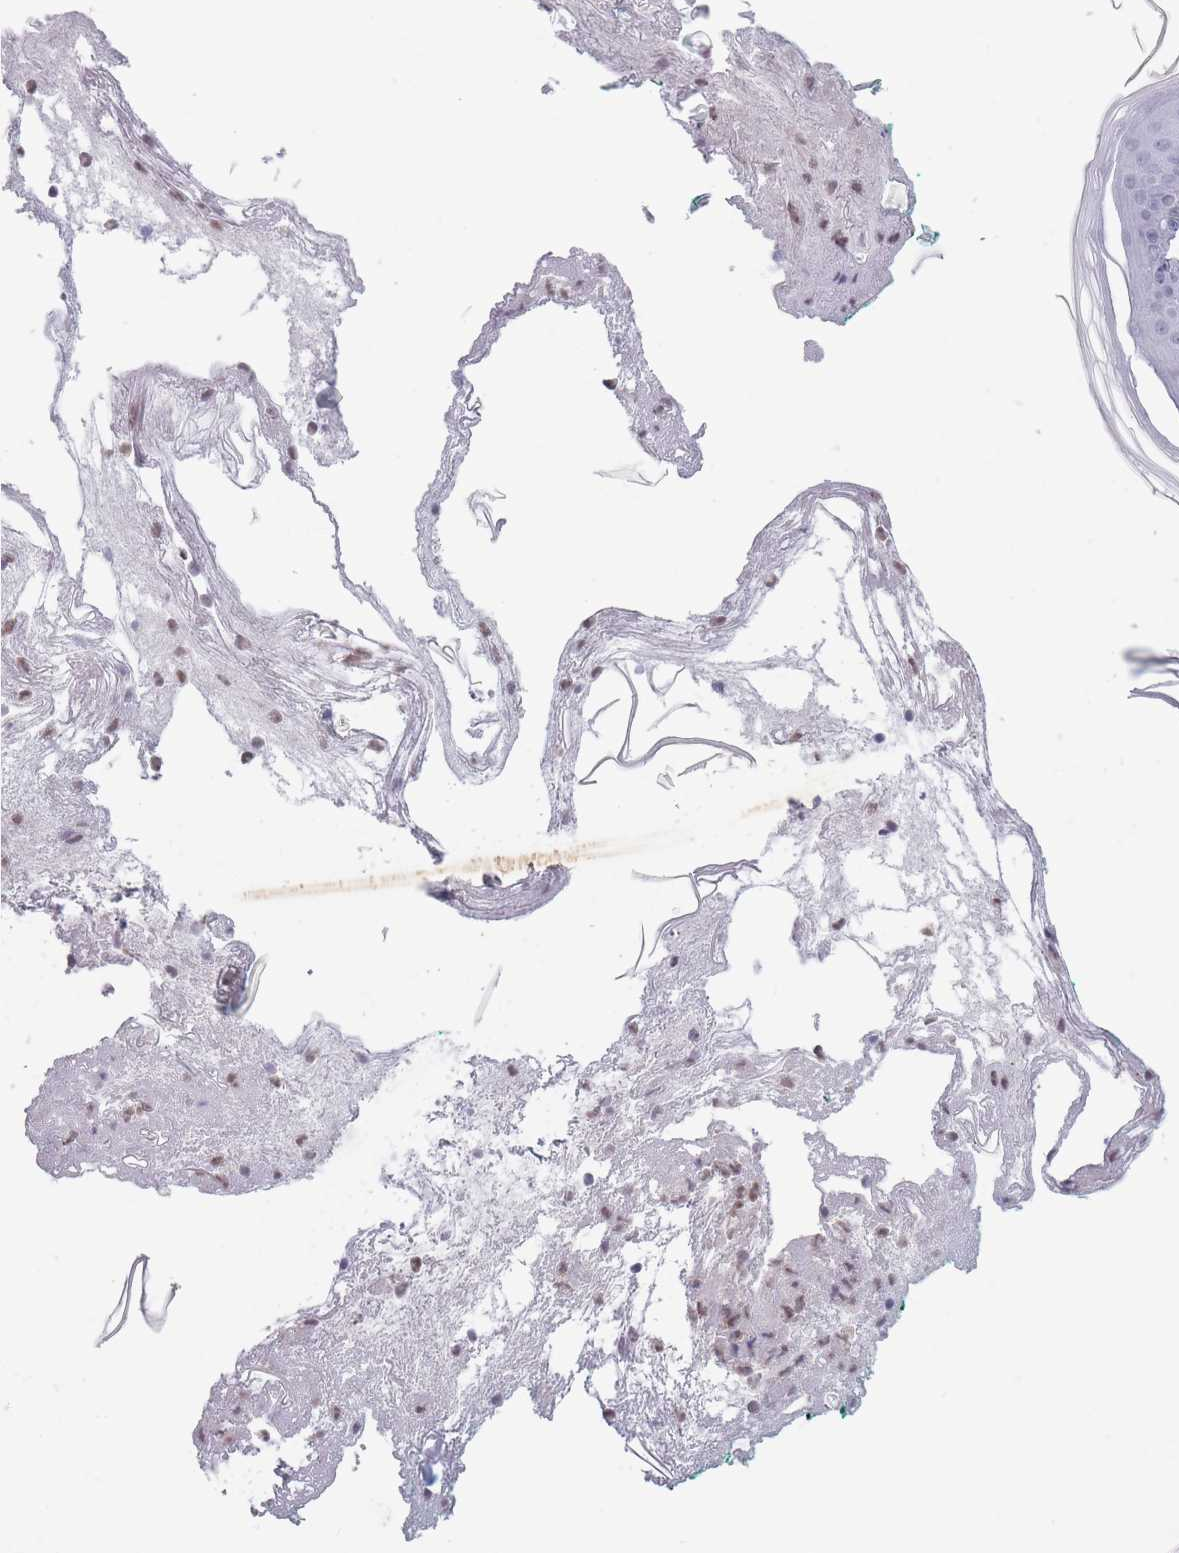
{"staining": {"intensity": "negative", "quantity": "none", "location": "none"}, "tissue": "skin", "cell_type": "Fibroblasts", "image_type": "normal", "snomed": [{"axis": "morphology", "description": "Normal tissue, NOS"}, {"axis": "morphology", "description": "Malignant melanoma, NOS"}, {"axis": "topography", "description": "Skin"}], "caption": "A micrograph of skin stained for a protein exhibits no brown staining in fibroblasts. (Brightfield microscopy of DAB (3,3'-diaminobenzidine) IHC at high magnification).", "gene": "ARID3B", "patient": {"sex": "male", "age": 80}}